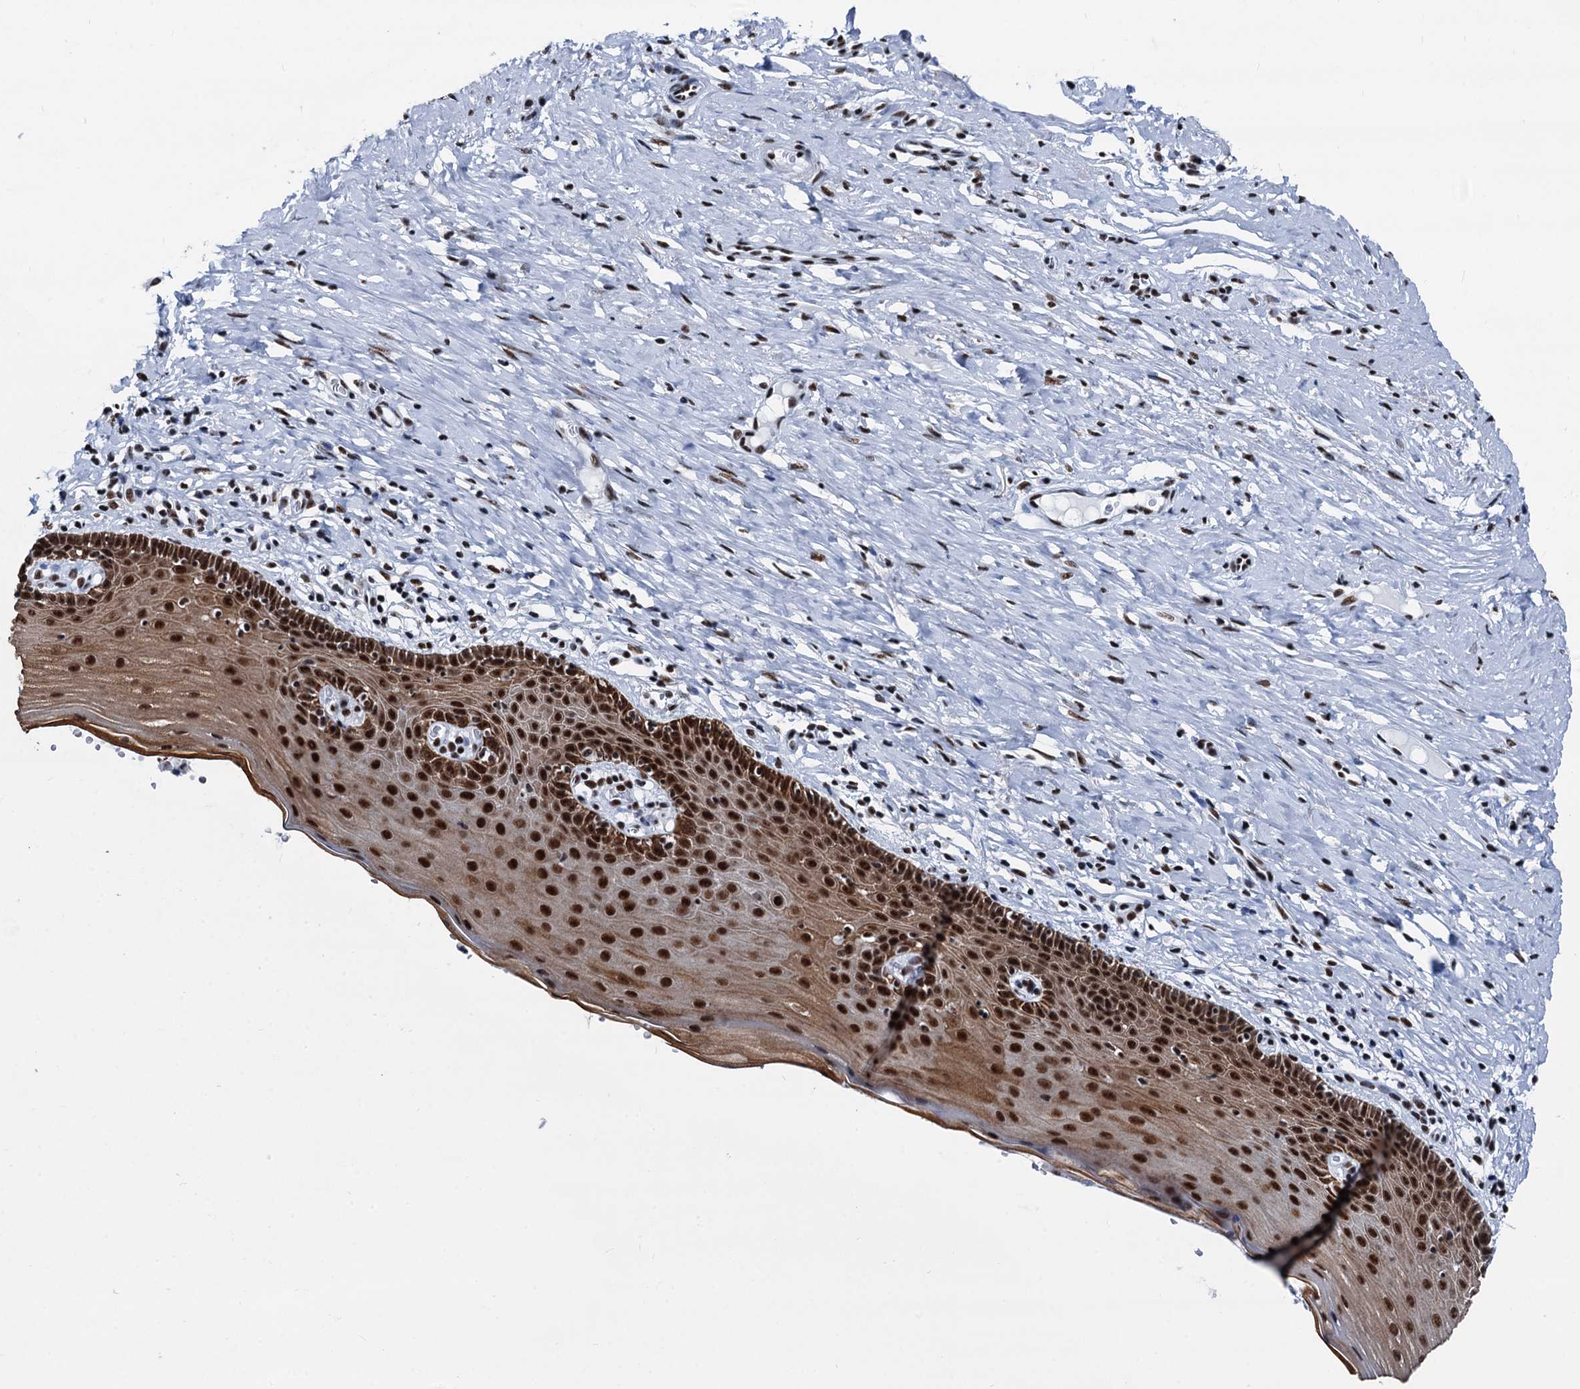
{"staining": {"intensity": "strong", "quantity": ">75%", "location": "cytoplasmic/membranous,nuclear"}, "tissue": "cervix", "cell_type": "Glandular cells", "image_type": "normal", "snomed": [{"axis": "morphology", "description": "Normal tissue, NOS"}, {"axis": "topography", "description": "Cervix"}], "caption": "About >75% of glandular cells in normal cervix reveal strong cytoplasmic/membranous,nuclear protein staining as visualized by brown immunohistochemical staining.", "gene": "DDX23", "patient": {"sex": "female", "age": 42}}